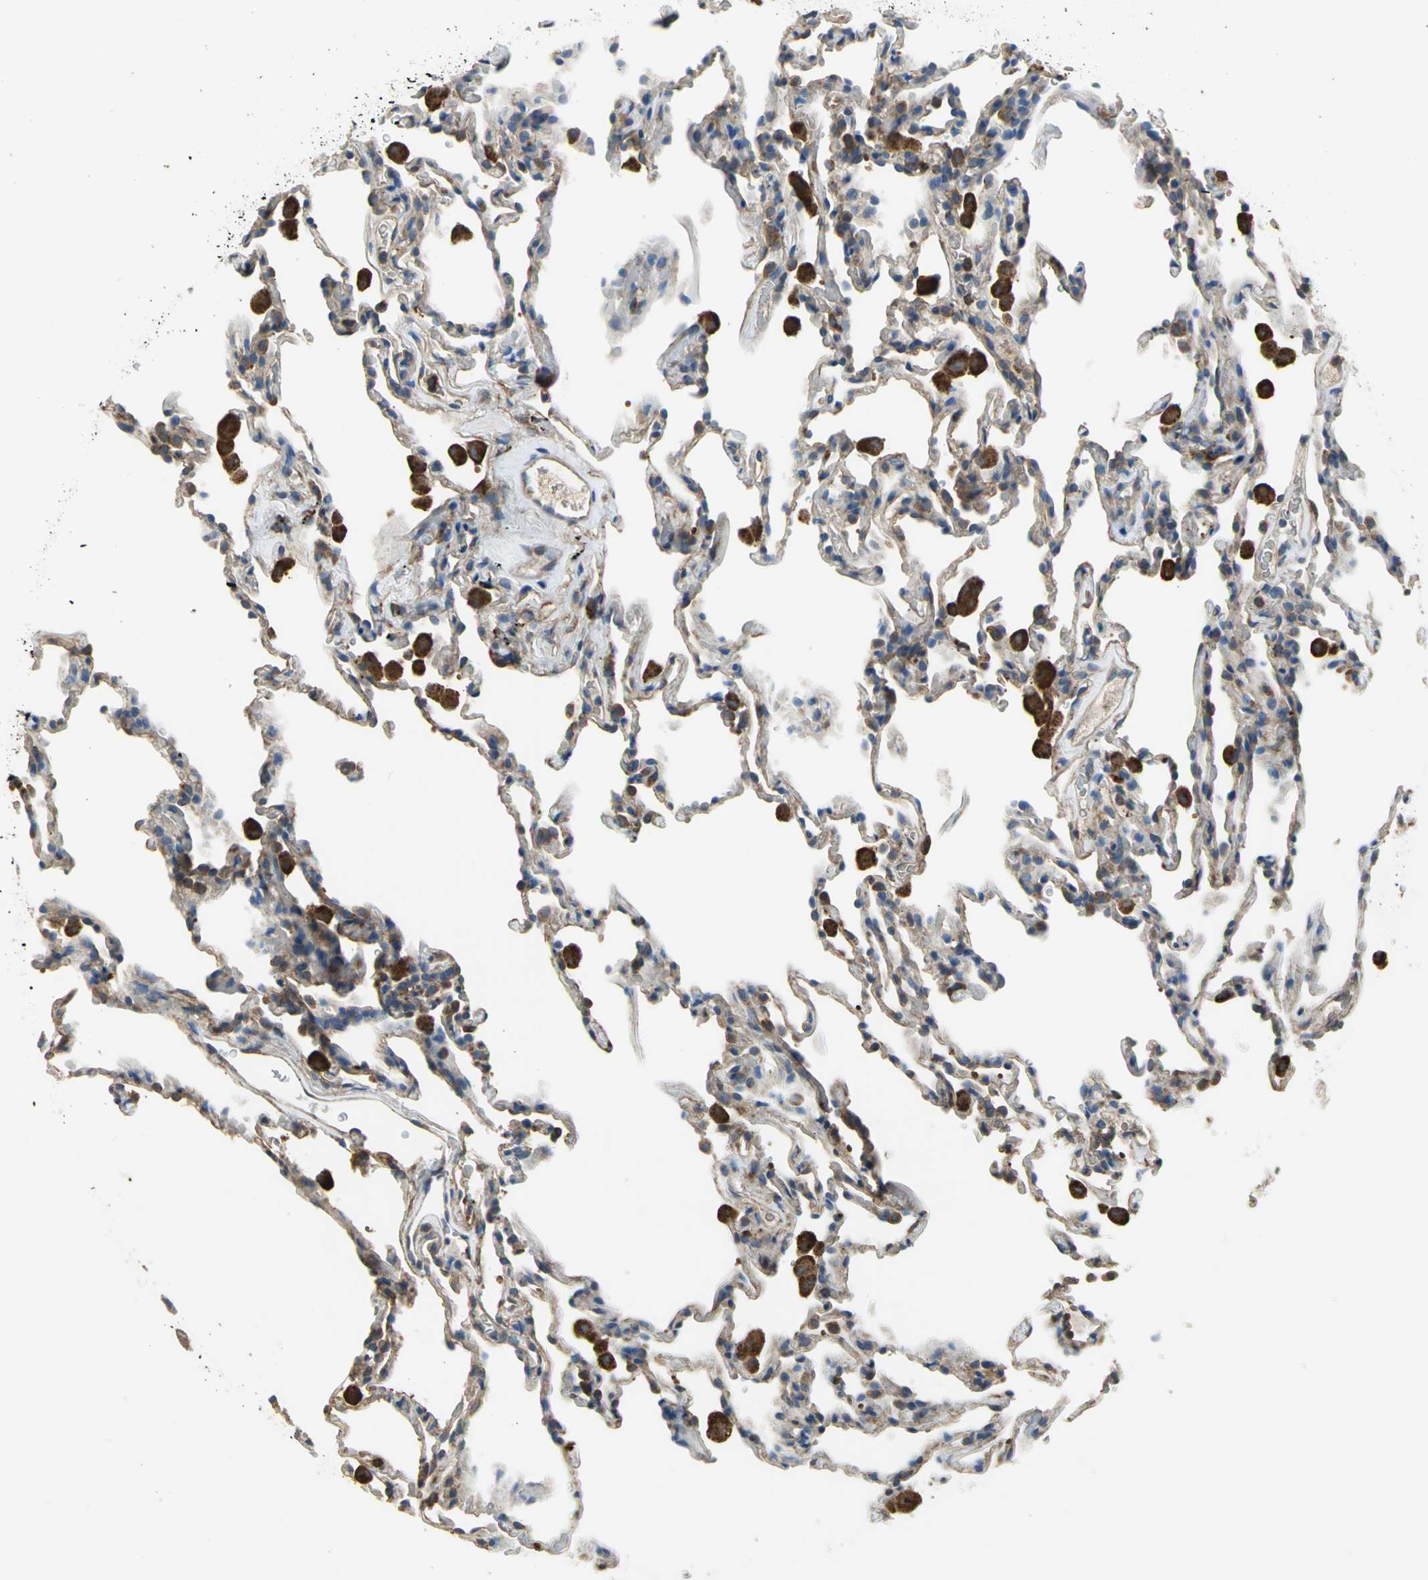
{"staining": {"intensity": "weak", "quantity": "25%-75%", "location": "cytoplasmic/membranous"}, "tissue": "lung", "cell_type": "Alveolar cells", "image_type": "normal", "snomed": [{"axis": "morphology", "description": "Normal tissue, NOS"}, {"axis": "morphology", "description": "Soft tissue tumor metastatic"}, {"axis": "topography", "description": "Lung"}], "caption": "Immunohistochemical staining of benign lung shows weak cytoplasmic/membranous protein positivity in about 25%-75% of alveolar cells.", "gene": "DIAPH2", "patient": {"sex": "male", "age": 59}}